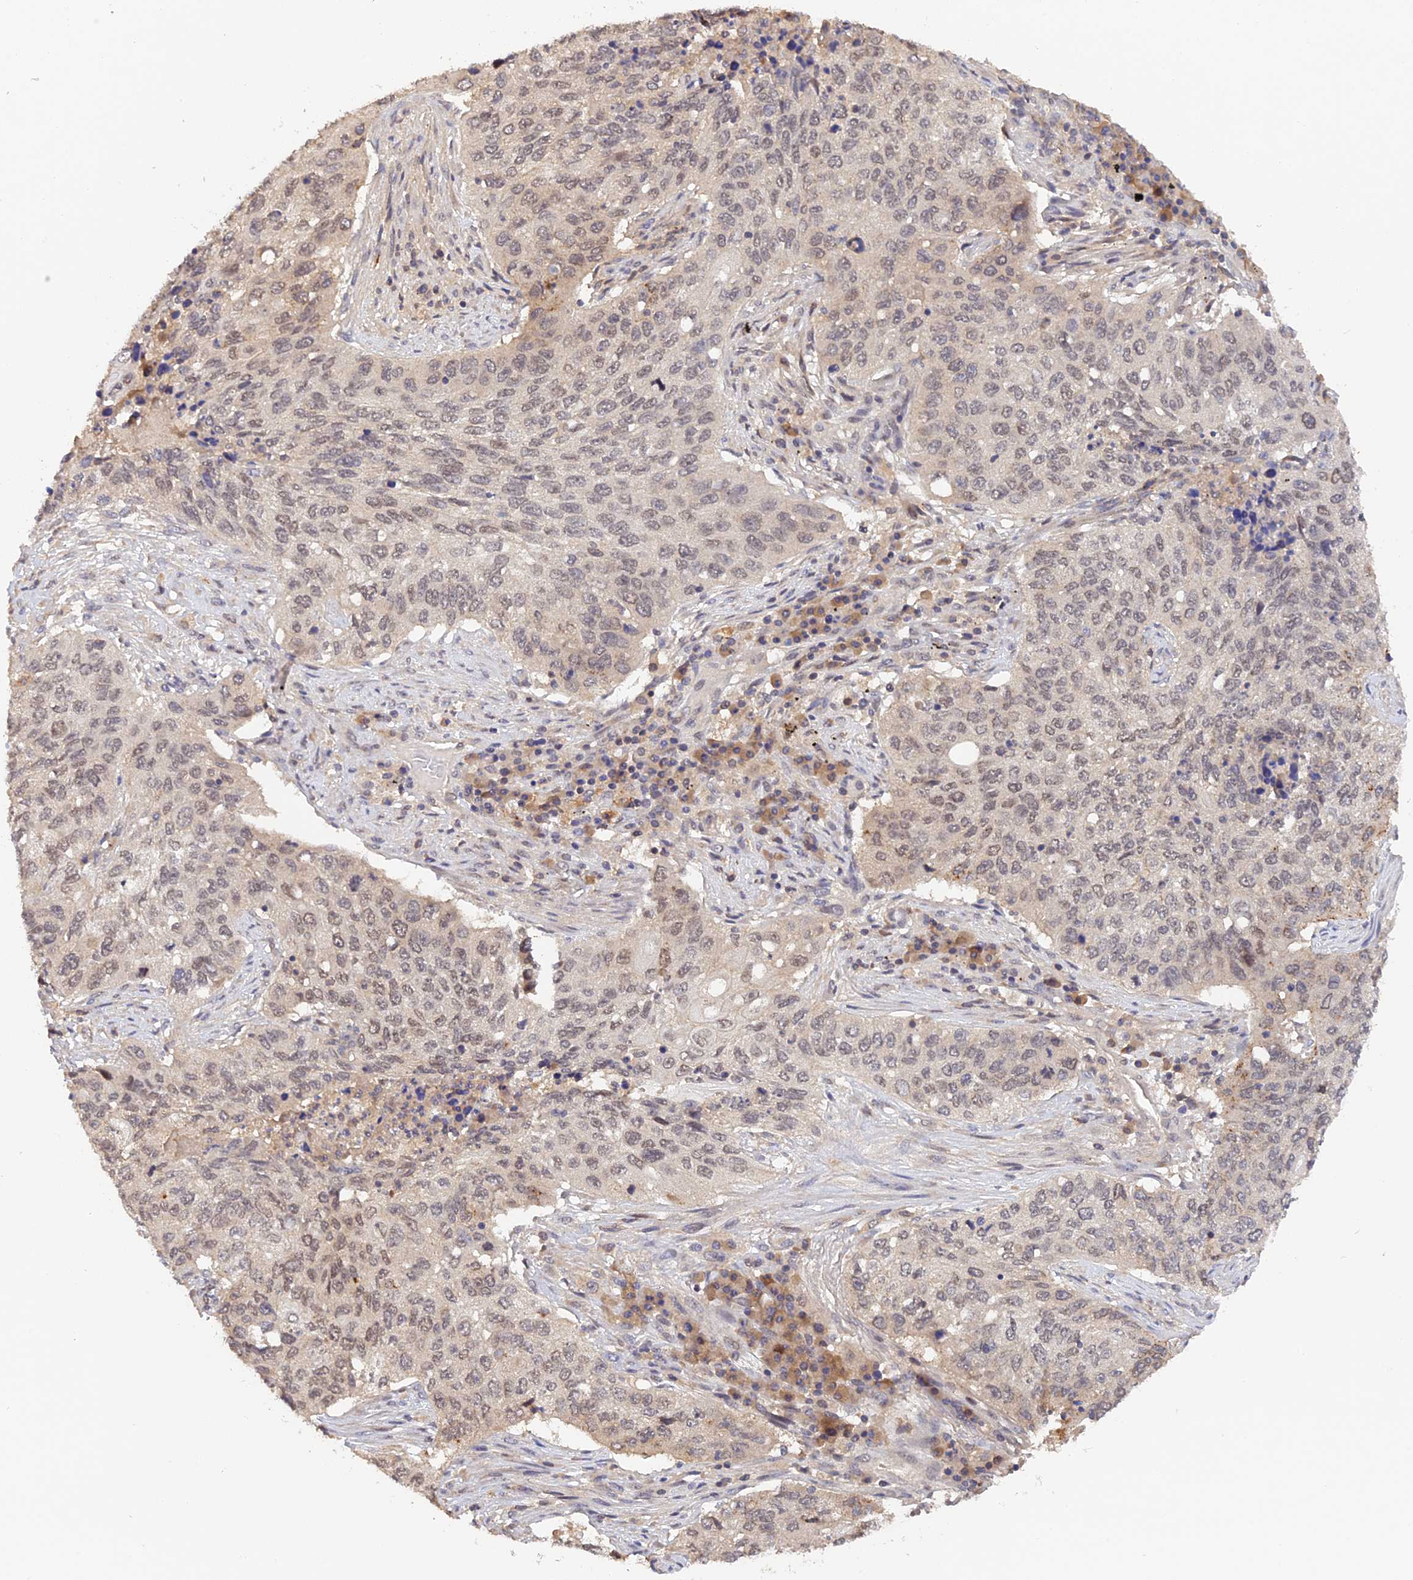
{"staining": {"intensity": "weak", "quantity": "25%-75%", "location": "nuclear"}, "tissue": "lung cancer", "cell_type": "Tumor cells", "image_type": "cancer", "snomed": [{"axis": "morphology", "description": "Squamous cell carcinoma, NOS"}, {"axis": "topography", "description": "Lung"}], "caption": "IHC staining of lung cancer, which shows low levels of weak nuclear positivity in about 25%-75% of tumor cells indicating weak nuclear protein staining. The staining was performed using DAB (3,3'-diaminobenzidine) (brown) for protein detection and nuclei were counterstained in hematoxylin (blue).", "gene": "ZNF436", "patient": {"sex": "female", "age": 63}}